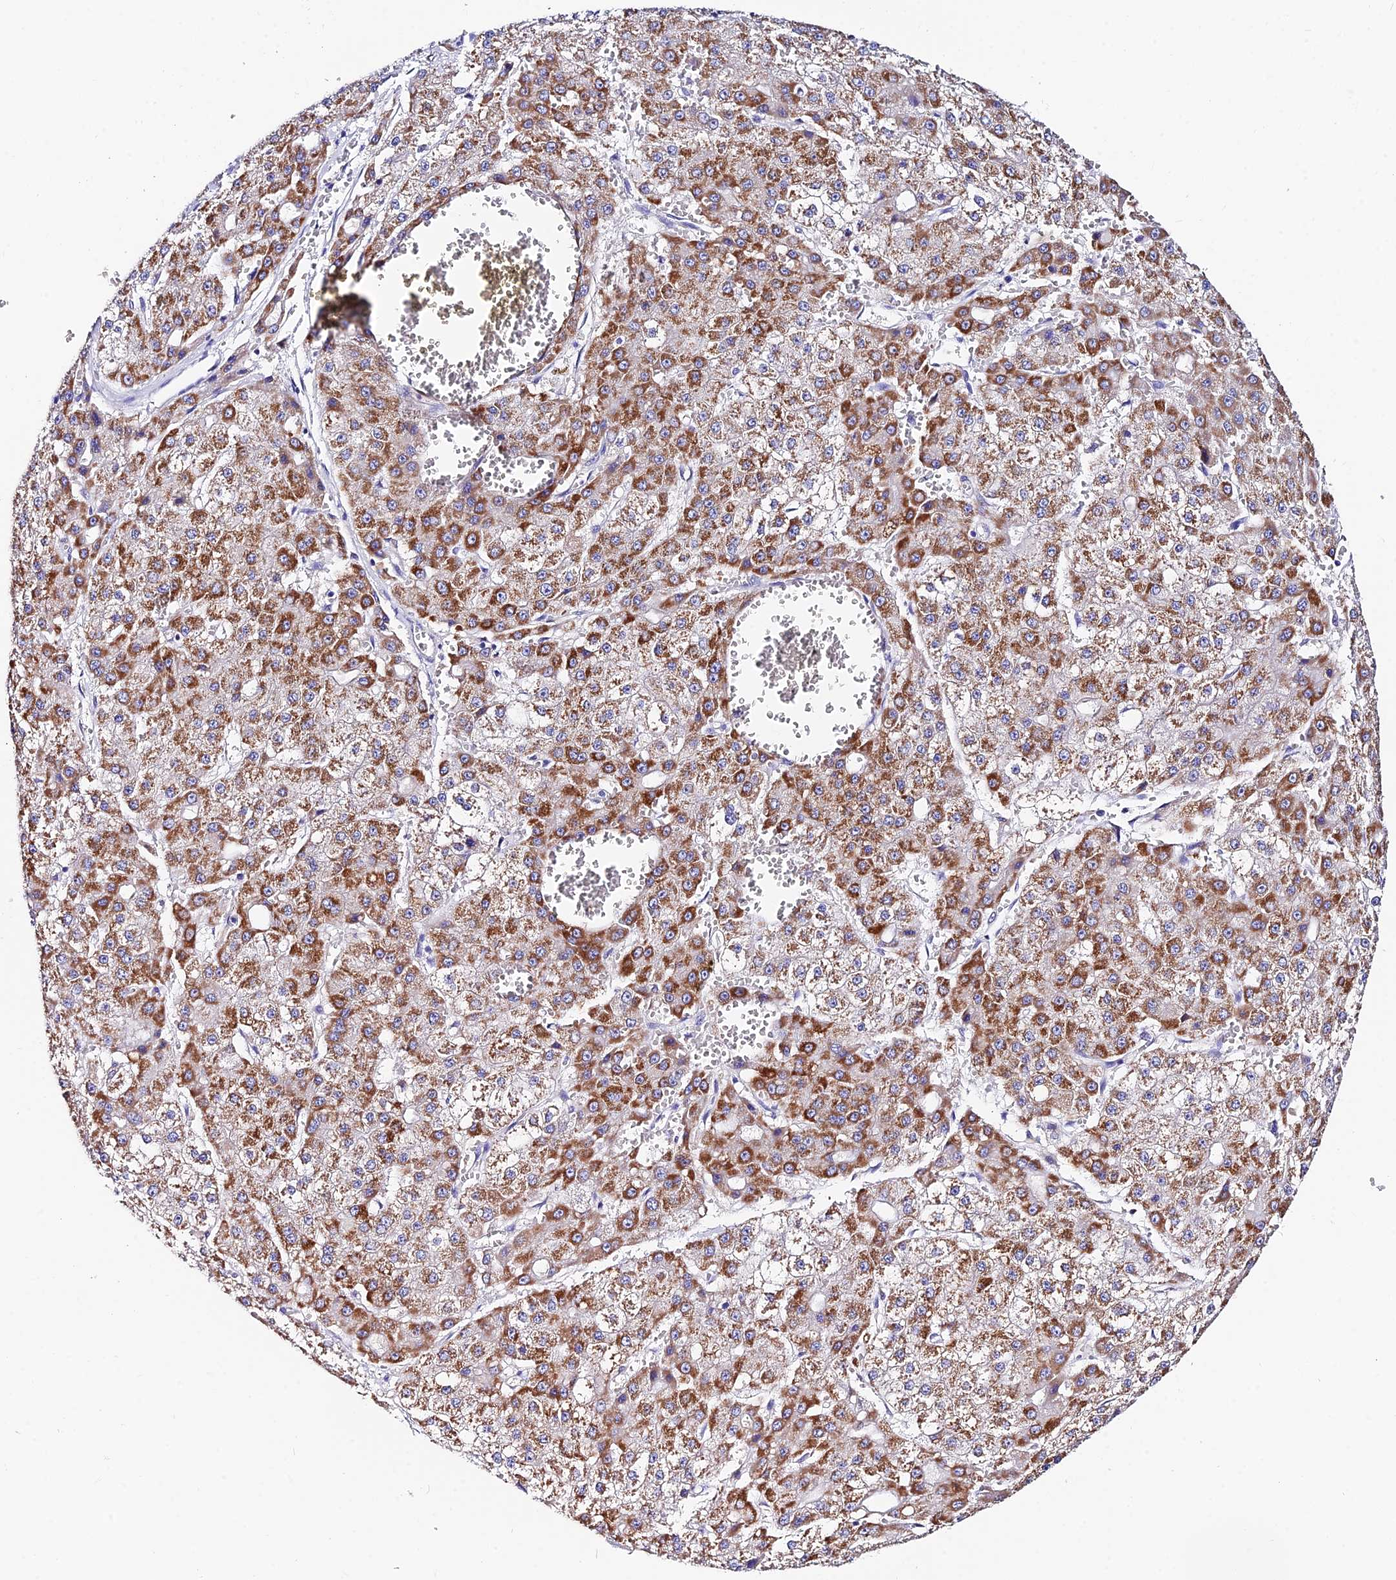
{"staining": {"intensity": "strong", "quantity": ">75%", "location": "cytoplasmic/membranous"}, "tissue": "liver cancer", "cell_type": "Tumor cells", "image_type": "cancer", "snomed": [{"axis": "morphology", "description": "Carcinoma, Hepatocellular, NOS"}, {"axis": "topography", "description": "Liver"}], "caption": "Brown immunohistochemical staining in human hepatocellular carcinoma (liver) demonstrates strong cytoplasmic/membranous staining in approximately >75% of tumor cells. Using DAB (brown) and hematoxylin (blue) stains, captured at high magnification using brightfield microscopy.", "gene": "CEP41", "patient": {"sex": "male", "age": 47}}